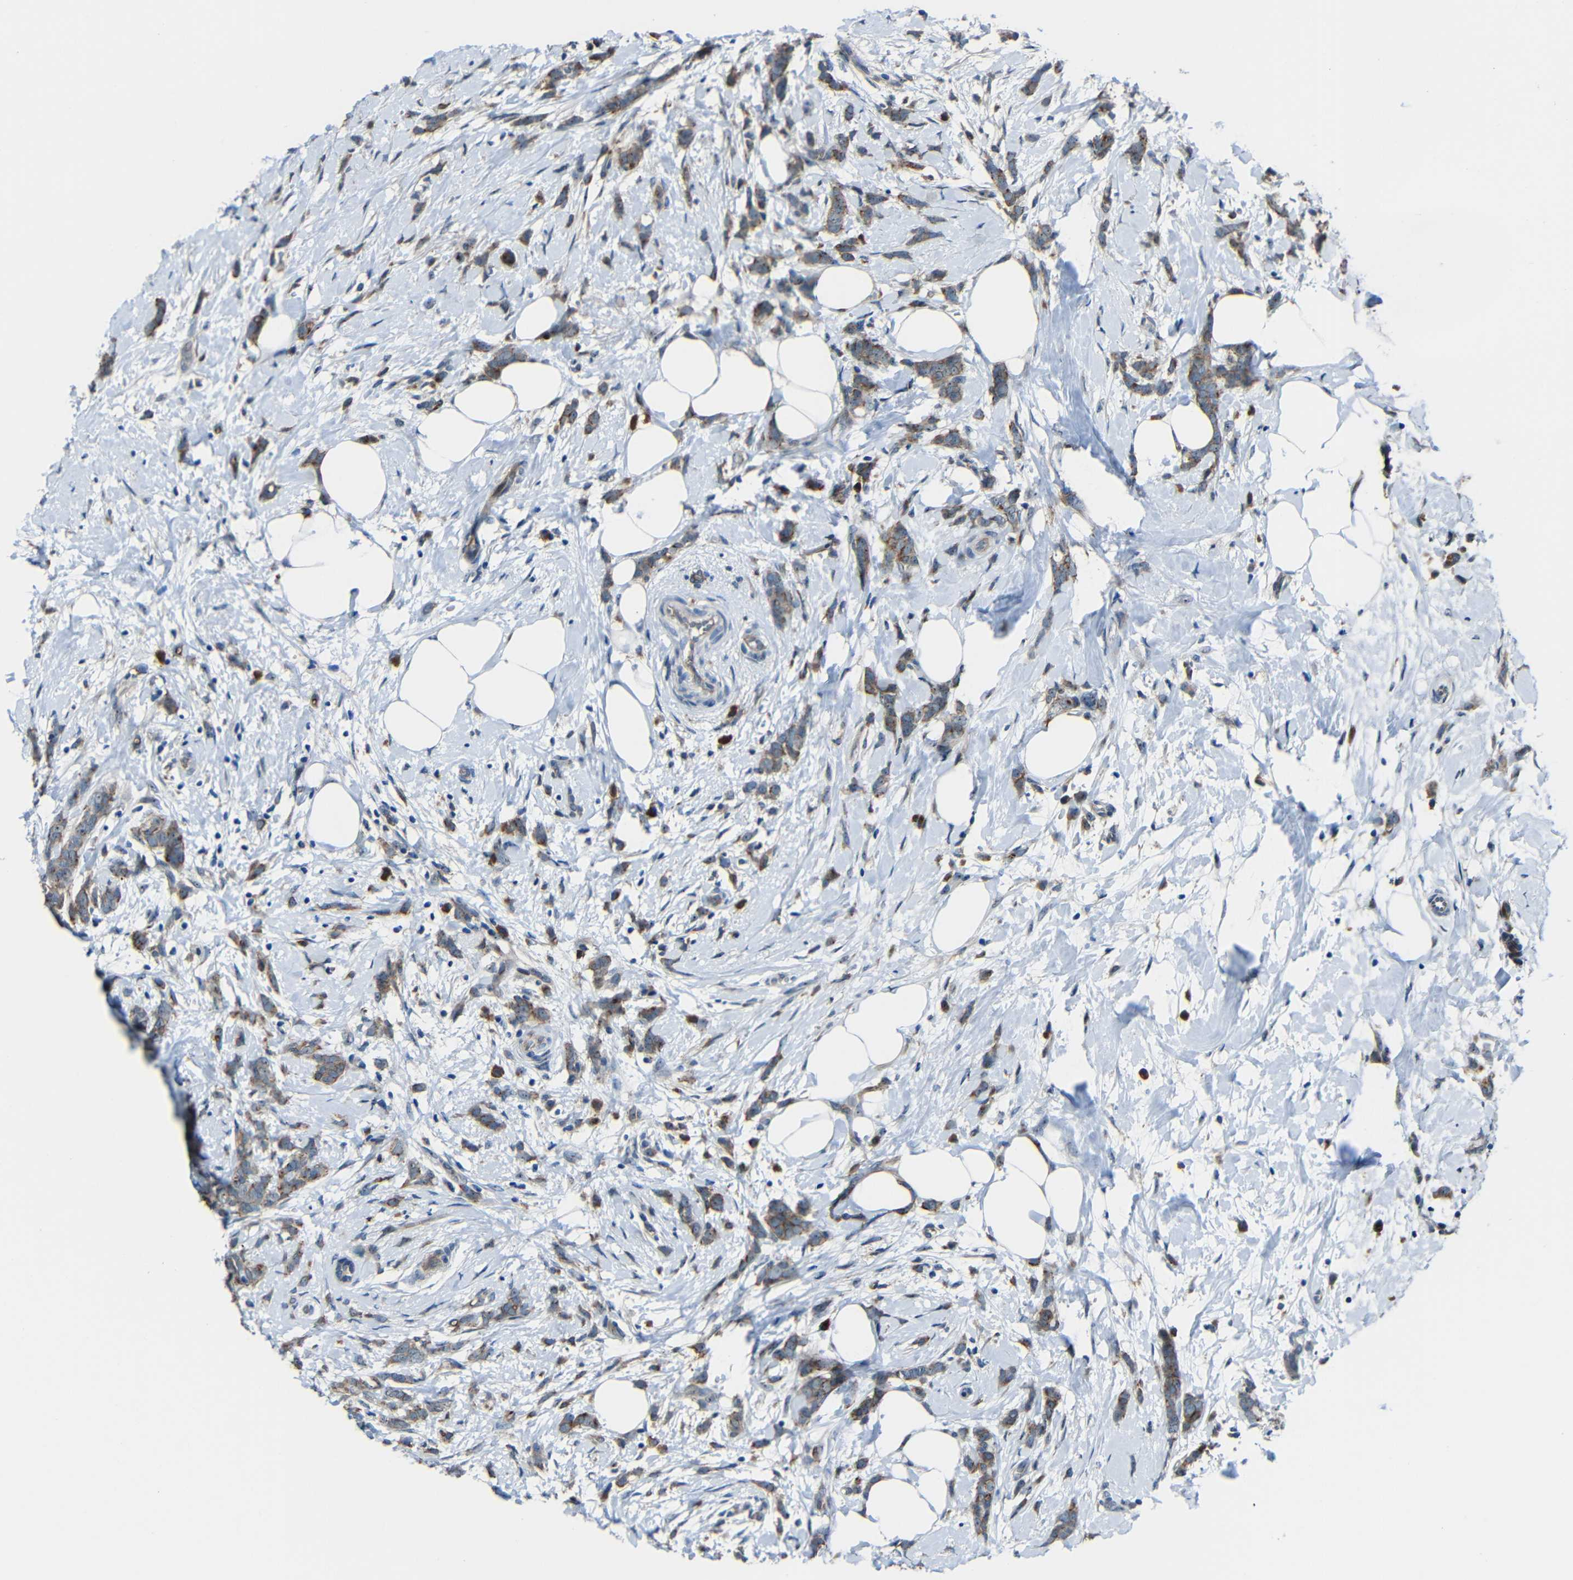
{"staining": {"intensity": "moderate", "quantity": ">75%", "location": "cytoplasmic/membranous"}, "tissue": "breast cancer", "cell_type": "Tumor cells", "image_type": "cancer", "snomed": [{"axis": "morphology", "description": "Lobular carcinoma, in situ"}, {"axis": "morphology", "description": "Lobular carcinoma"}, {"axis": "topography", "description": "Breast"}], "caption": "Breast cancer stained with DAB IHC shows medium levels of moderate cytoplasmic/membranous positivity in approximately >75% of tumor cells. (IHC, brightfield microscopy, high magnification).", "gene": "DNAJC5", "patient": {"sex": "female", "age": 41}}